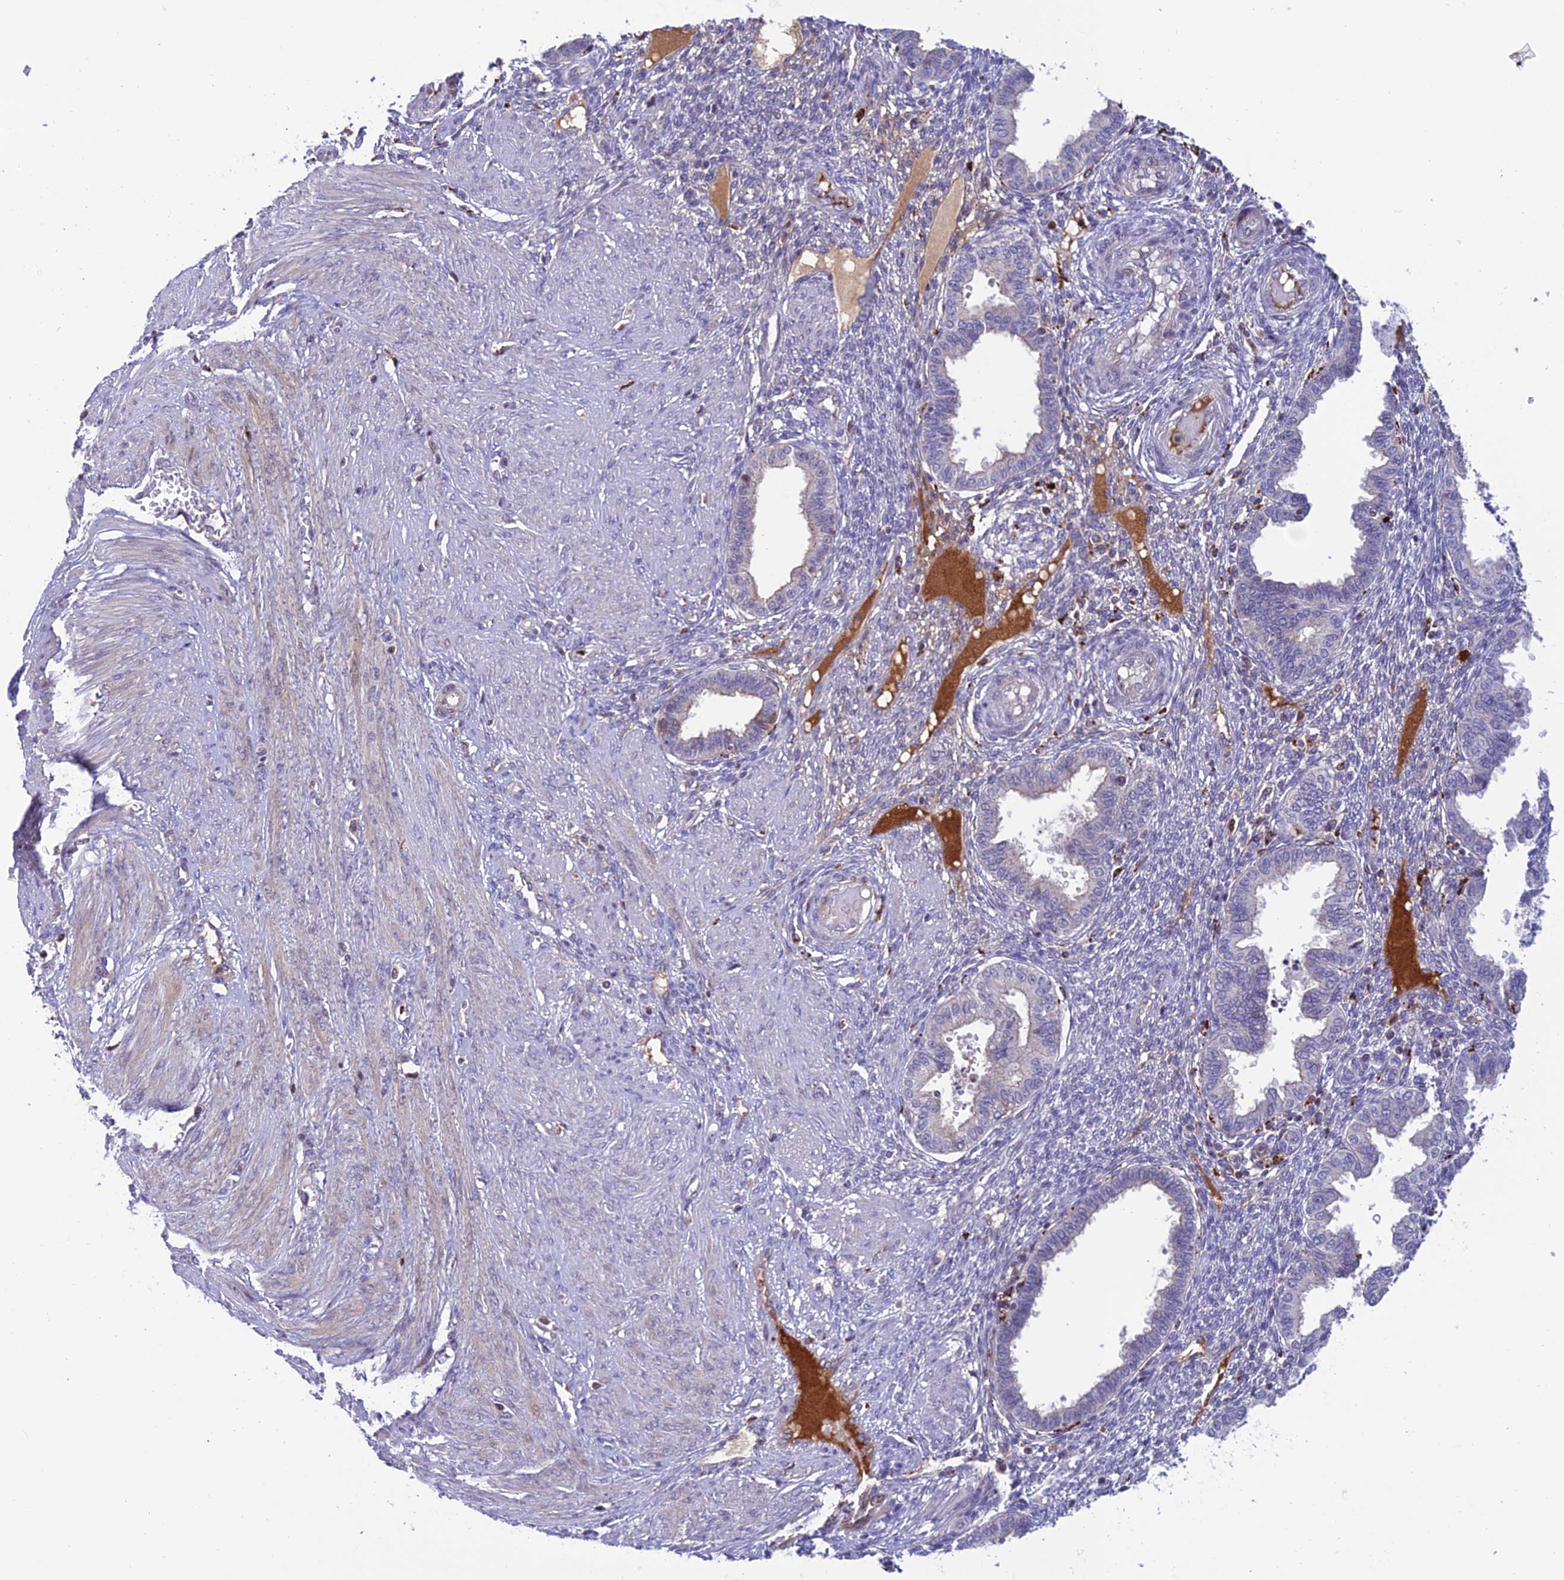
{"staining": {"intensity": "negative", "quantity": "none", "location": "none"}, "tissue": "endometrium", "cell_type": "Cells in endometrial stroma", "image_type": "normal", "snomed": [{"axis": "morphology", "description": "Normal tissue, NOS"}, {"axis": "topography", "description": "Endometrium"}], "caption": "DAB (3,3'-diaminobenzidine) immunohistochemical staining of benign human endometrium exhibits no significant staining in cells in endometrial stroma.", "gene": "ARHGEF18", "patient": {"sex": "female", "age": 33}}